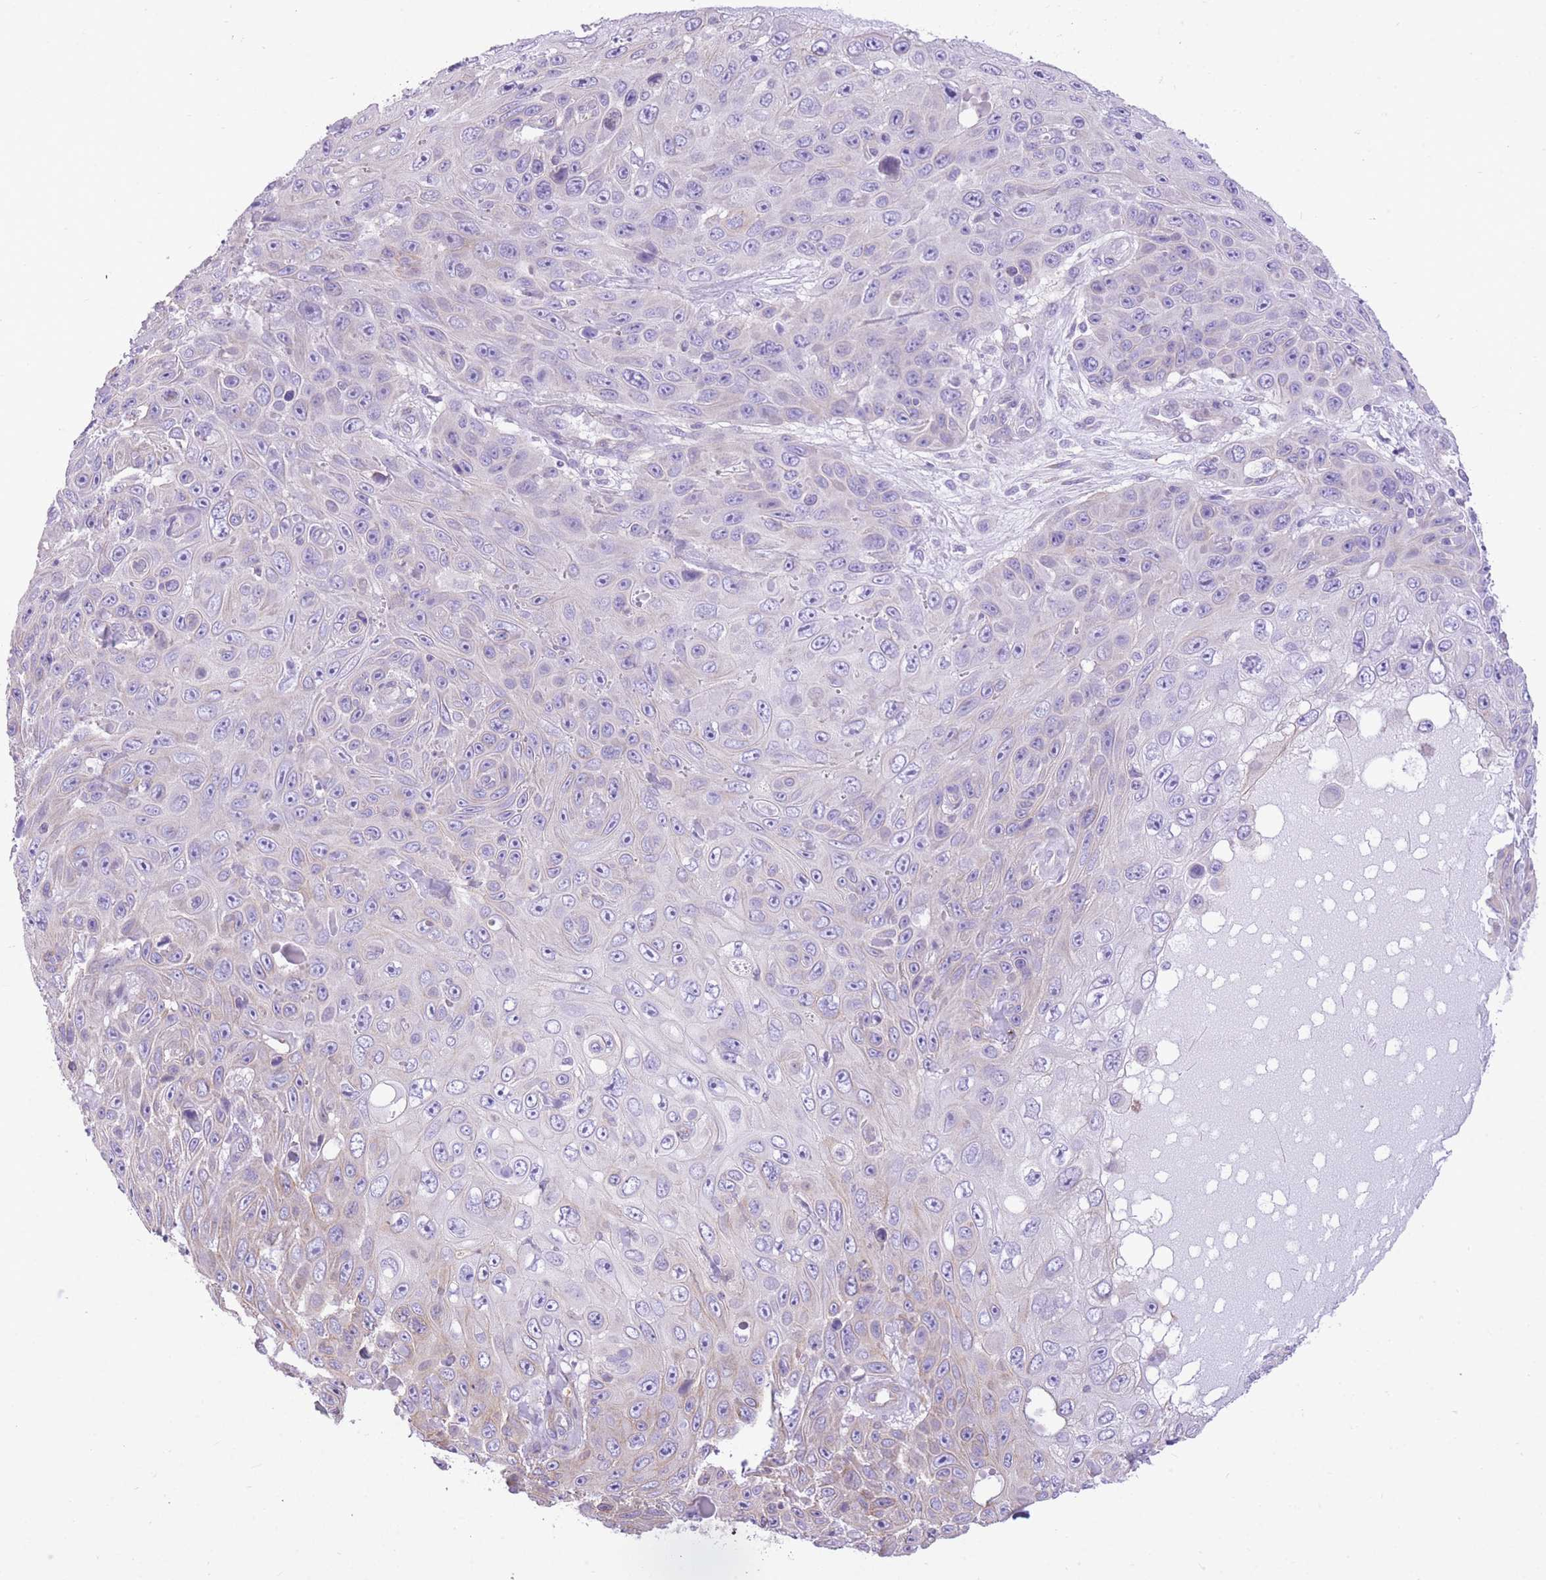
{"staining": {"intensity": "negative", "quantity": "none", "location": "none"}, "tissue": "skin cancer", "cell_type": "Tumor cells", "image_type": "cancer", "snomed": [{"axis": "morphology", "description": "Squamous cell carcinoma, NOS"}, {"axis": "topography", "description": "Skin"}], "caption": "A micrograph of human squamous cell carcinoma (skin) is negative for staining in tumor cells.", "gene": "RHOU", "patient": {"sex": "male", "age": 82}}